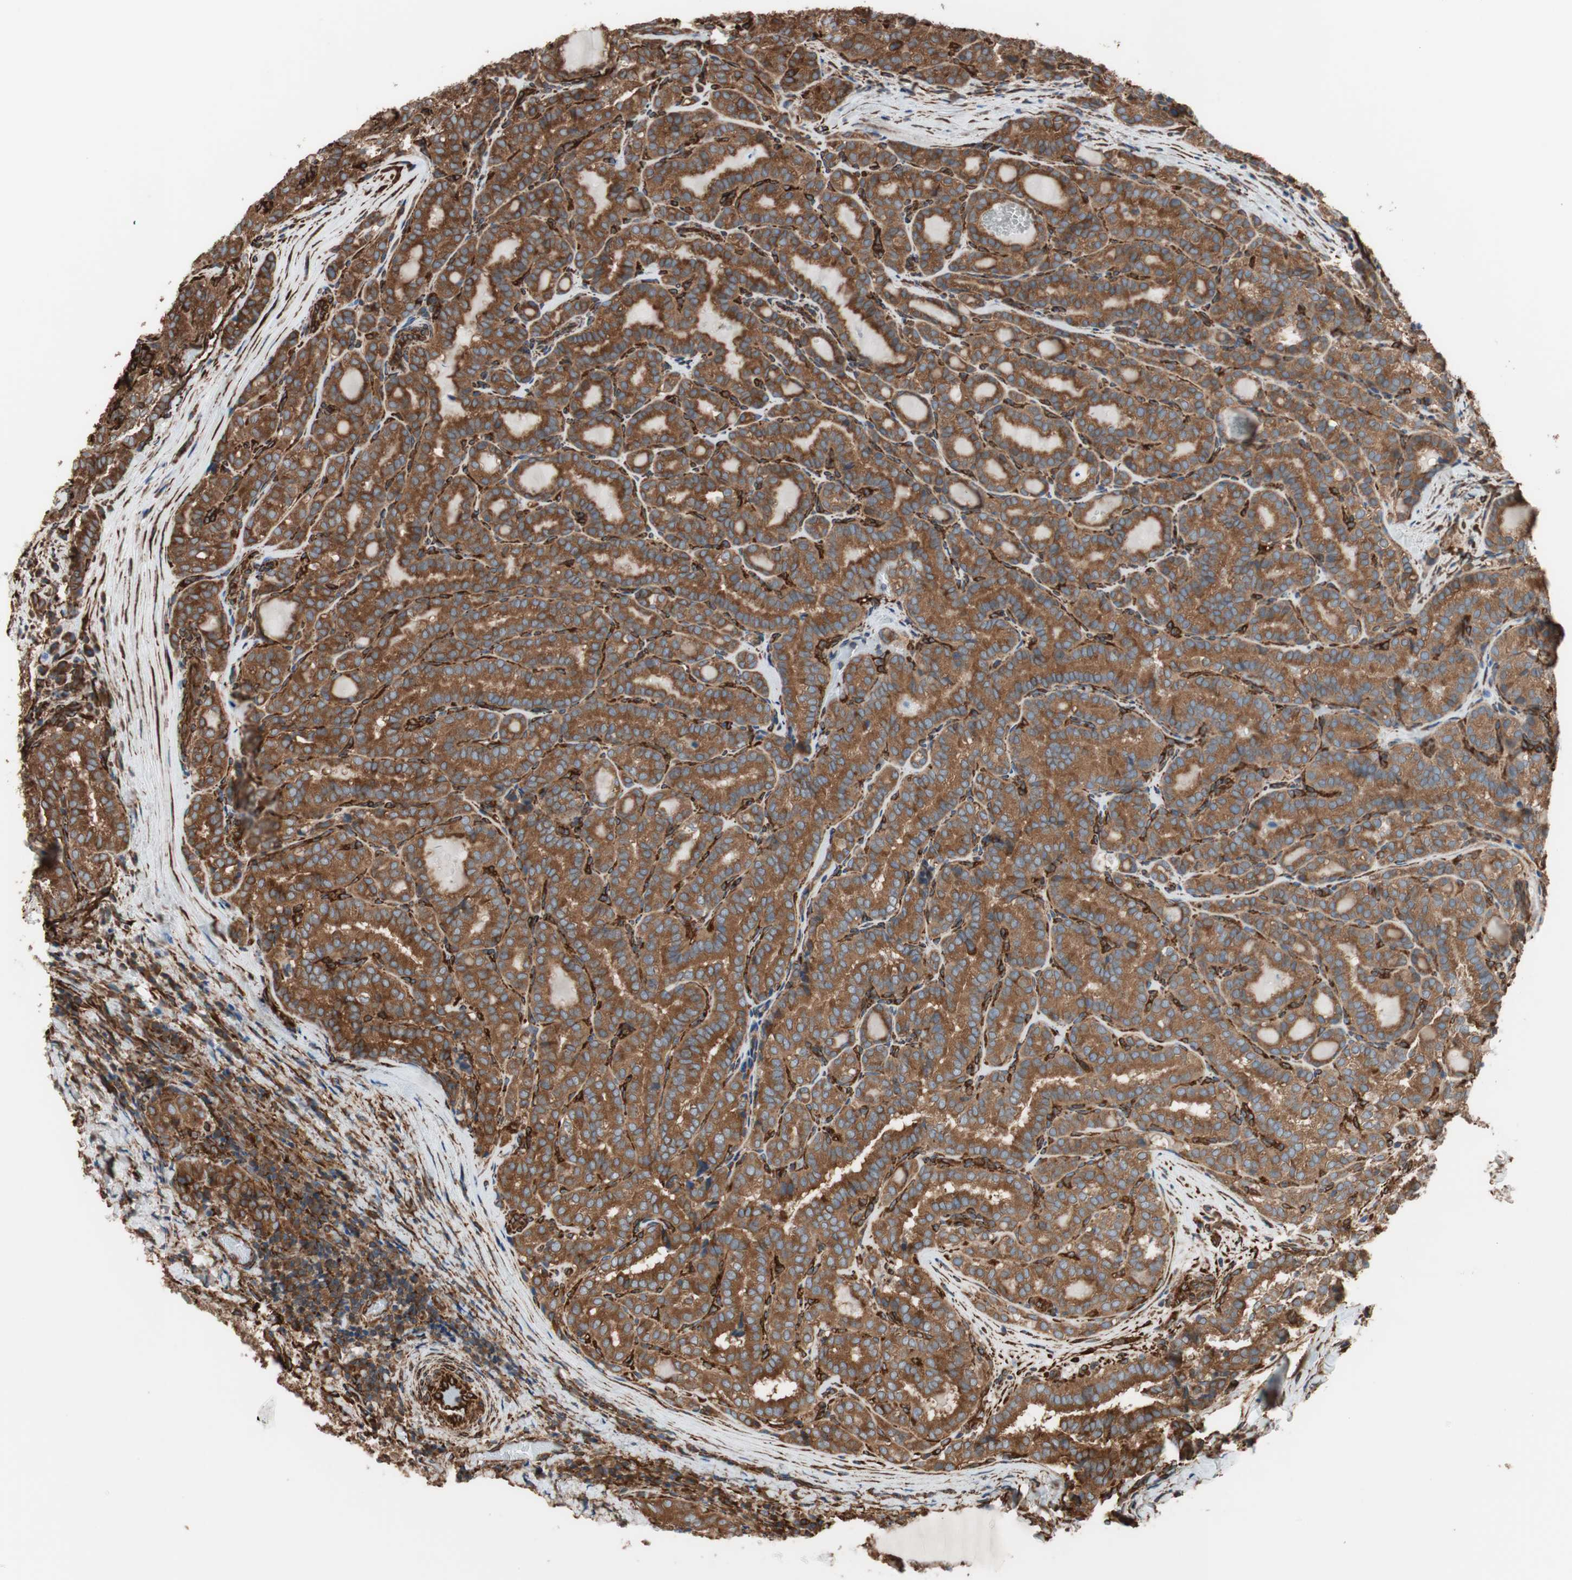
{"staining": {"intensity": "strong", "quantity": ">75%", "location": "cytoplasmic/membranous"}, "tissue": "thyroid cancer", "cell_type": "Tumor cells", "image_type": "cancer", "snomed": [{"axis": "morphology", "description": "Normal tissue, NOS"}, {"axis": "morphology", "description": "Papillary adenocarcinoma, NOS"}, {"axis": "topography", "description": "Thyroid gland"}], "caption": "This is a photomicrograph of IHC staining of thyroid cancer (papillary adenocarcinoma), which shows strong expression in the cytoplasmic/membranous of tumor cells.", "gene": "GPSM2", "patient": {"sex": "female", "age": 30}}